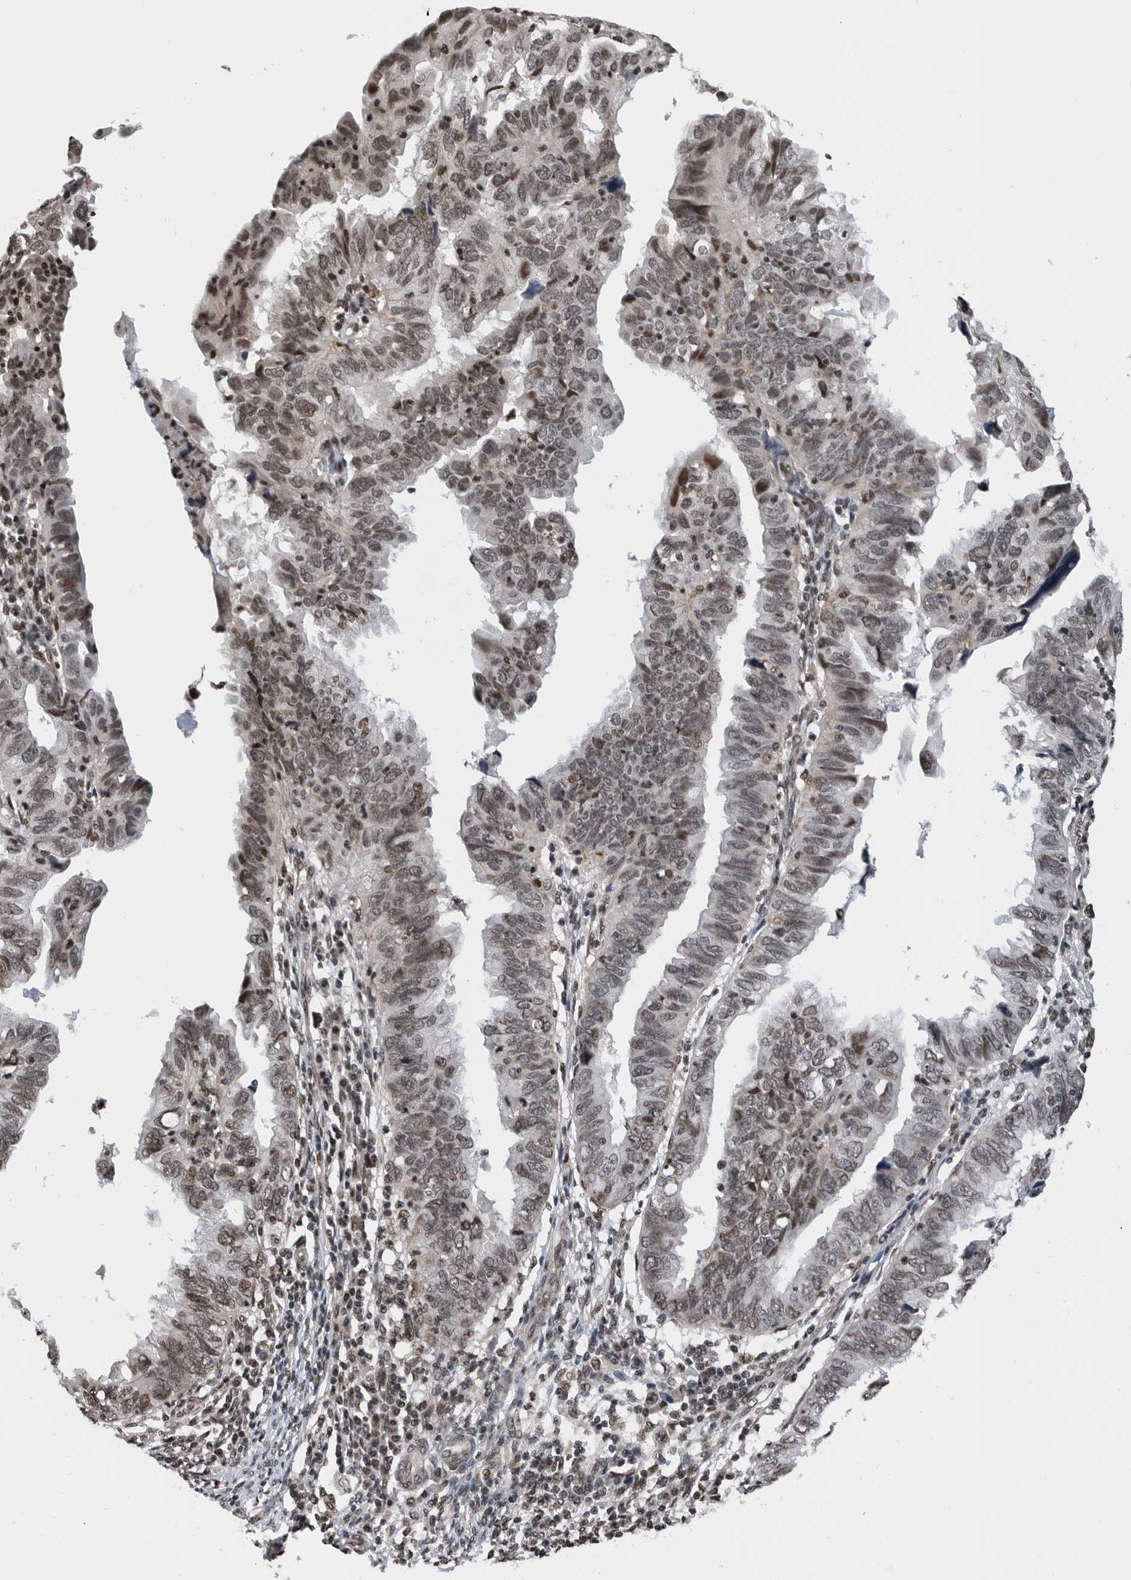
{"staining": {"intensity": "moderate", "quantity": "25%-75%", "location": "nuclear"}, "tissue": "endometrial cancer", "cell_type": "Tumor cells", "image_type": "cancer", "snomed": [{"axis": "morphology", "description": "Adenocarcinoma, NOS"}, {"axis": "topography", "description": "Uterus"}], "caption": "Moderate nuclear protein positivity is identified in about 25%-75% of tumor cells in endometrial cancer.", "gene": "SNRNP48", "patient": {"sex": "female", "age": 77}}